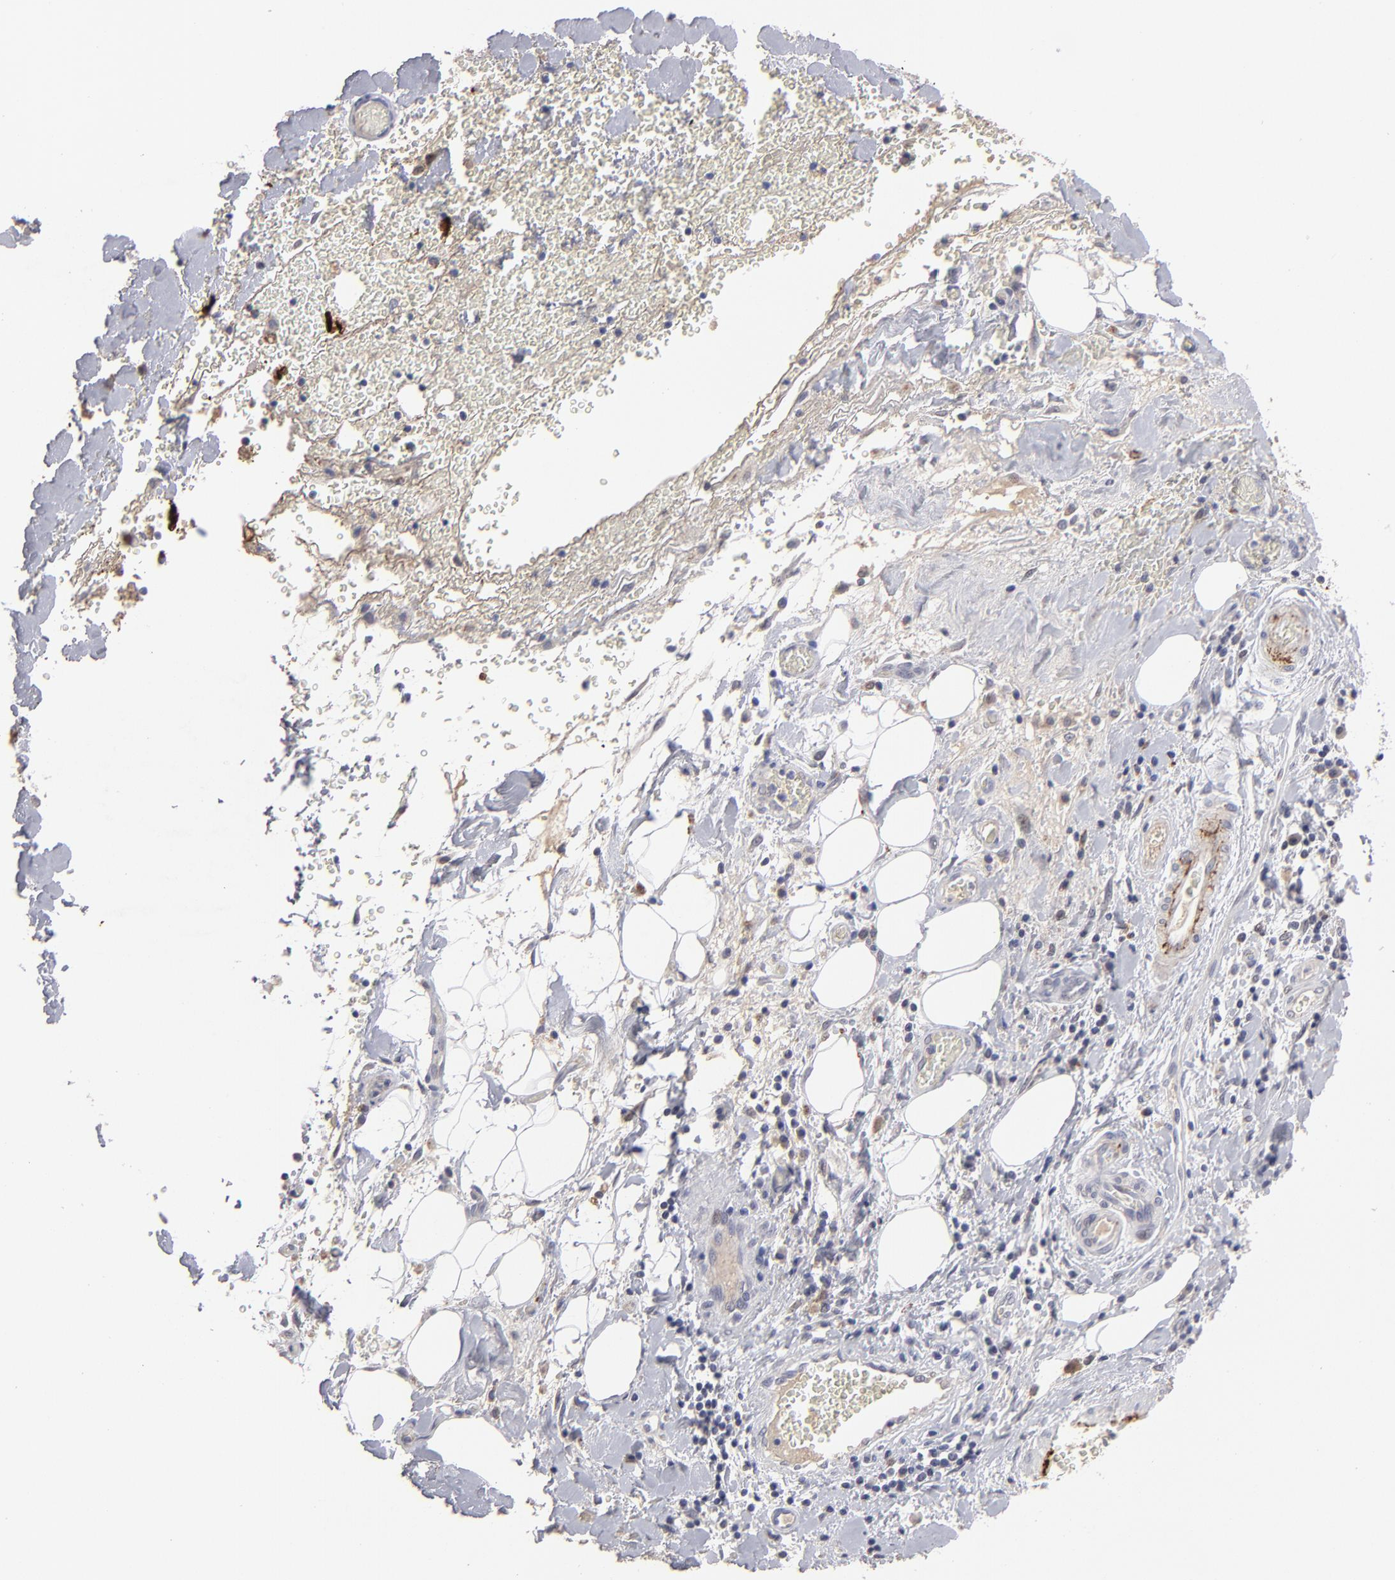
{"staining": {"intensity": "negative", "quantity": "none", "location": "none"}, "tissue": "liver cancer", "cell_type": "Tumor cells", "image_type": "cancer", "snomed": [{"axis": "morphology", "description": "Cholangiocarcinoma"}, {"axis": "topography", "description": "Liver"}], "caption": "Immunohistochemical staining of liver cancer exhibits no significant staining in tumor cells.", "gene": "GPM6B", "patient": {"sex": "male", "age": 58}}